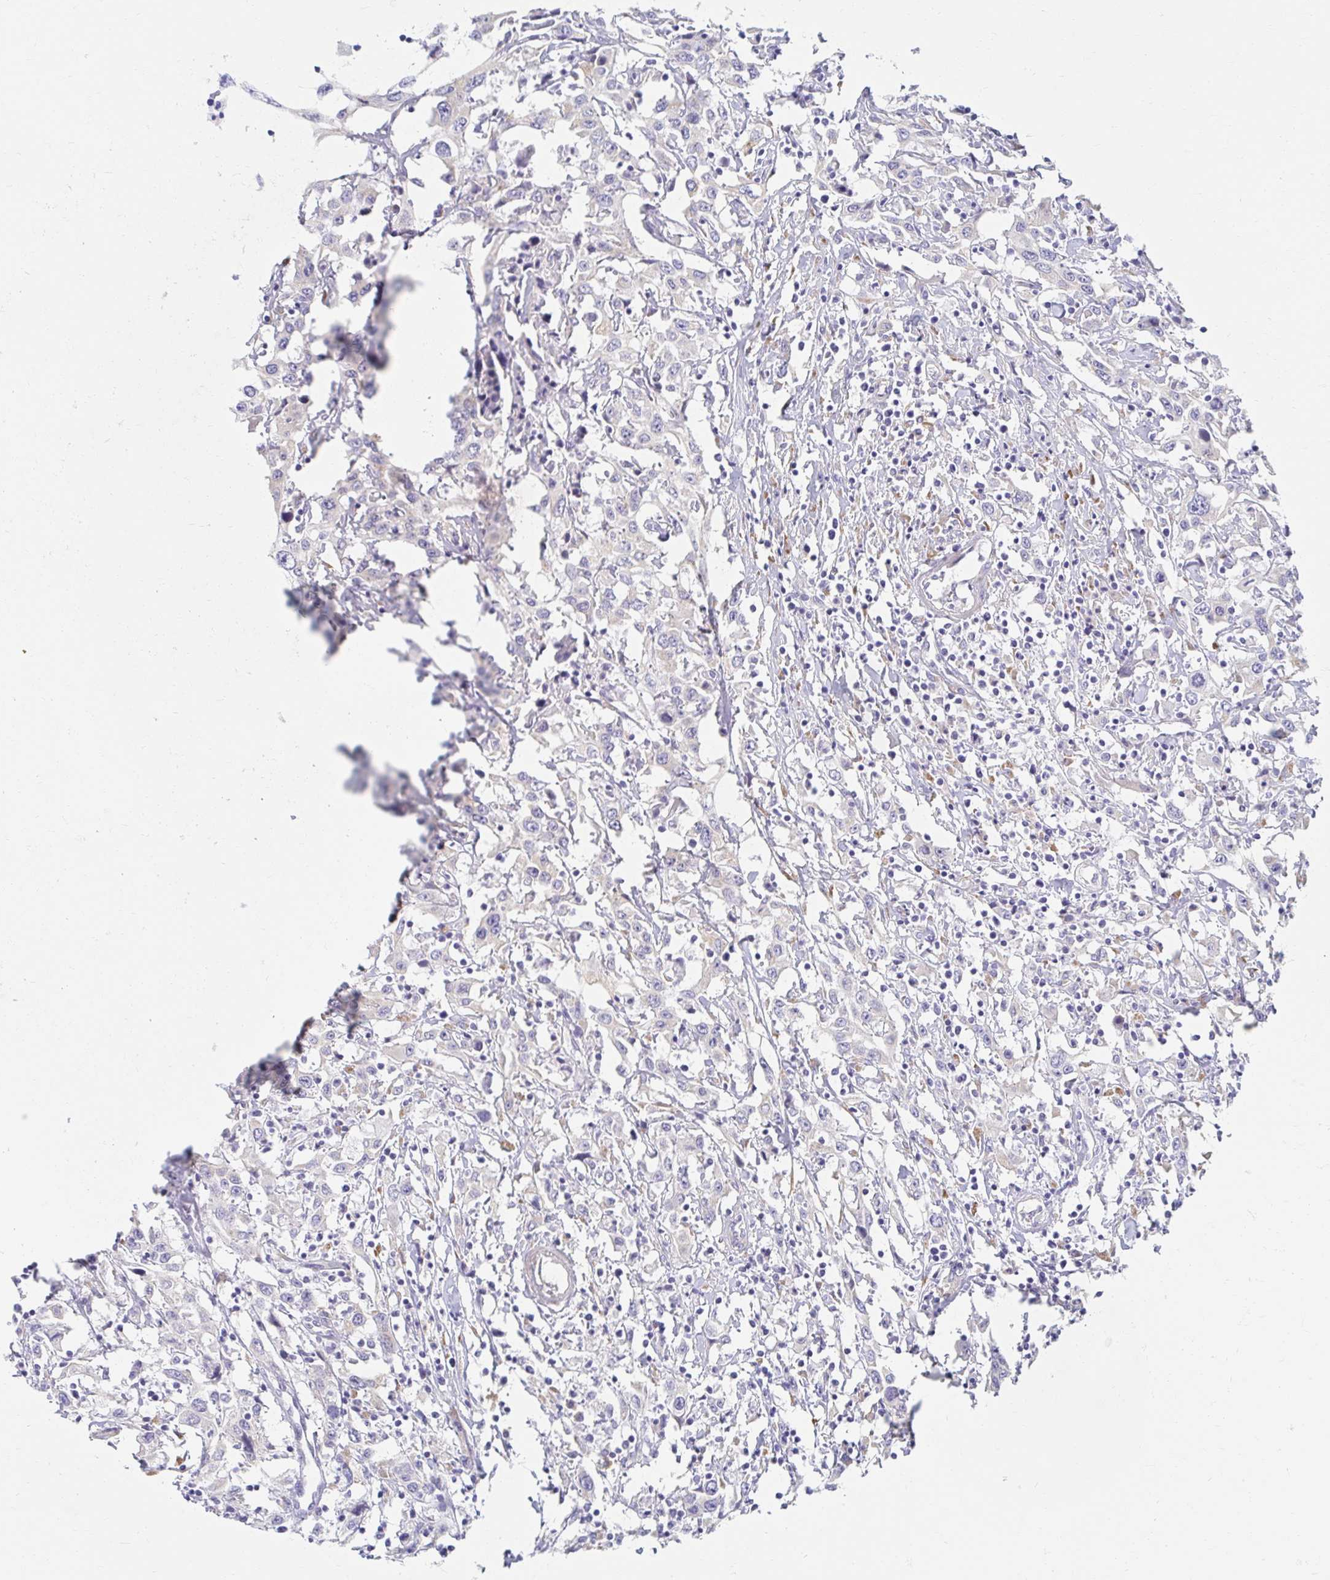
{"staining": {"intensity": "negative", "quantity": "none", "location": "none"}, "tissue": "urothelial cancer", "cell_type": "Tumor cells", "image_type": "cancer", "snomed": [{"axis": "morphology", "description": "Urothelial carcinoma, High grade"}, {"axis": "topography", "description": "Urinary bladder"}], "caption": "Tumor cells show no significant positivity in urothelial cancer.", "gene": "MYLK2", "patient": {"sex": "male", "age": 61}}